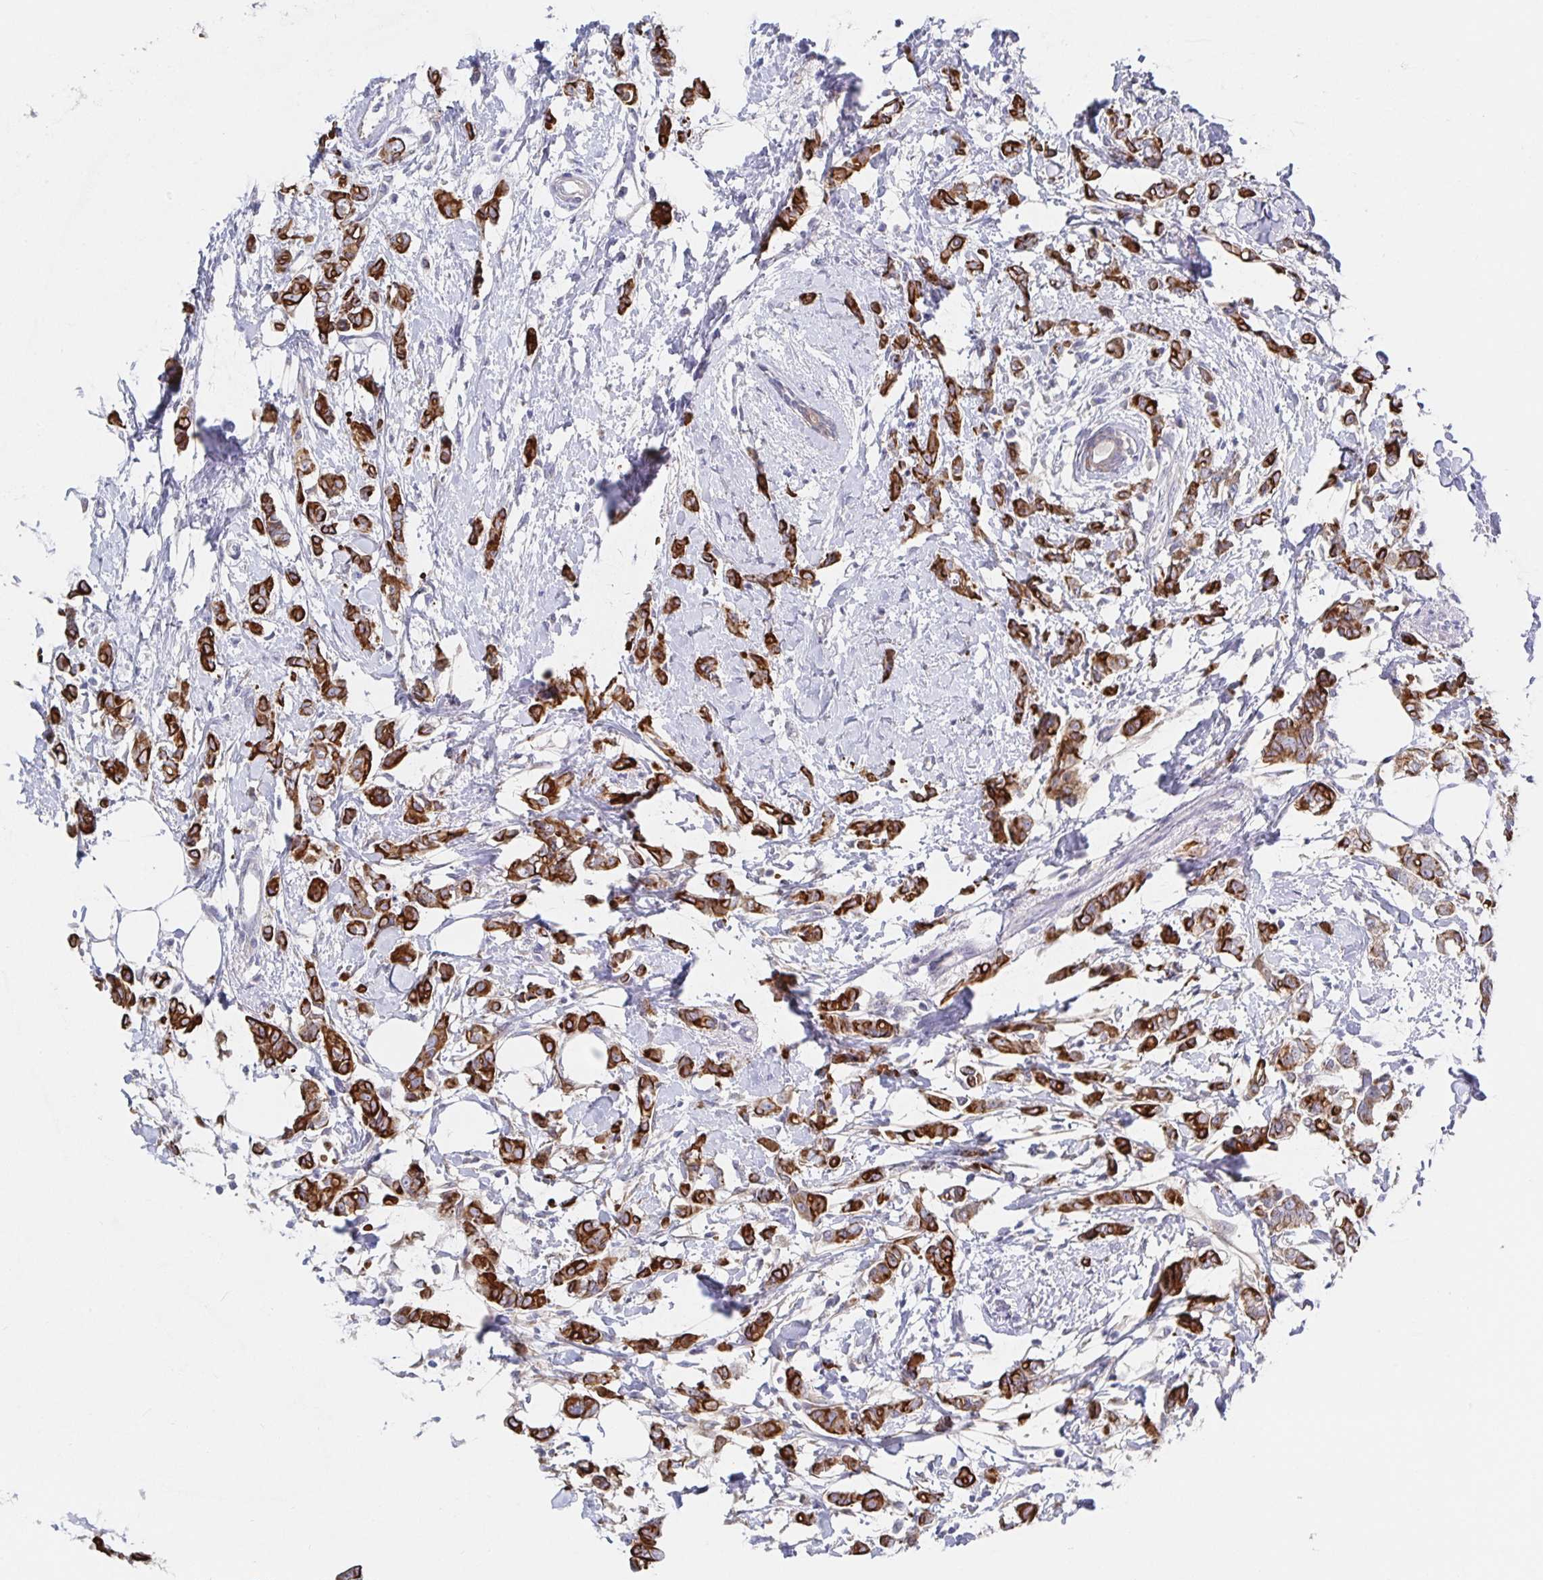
{"staining": {"intensity": "strong", "quantity": "25%-75%", "location": "cytoplasmic/membranous"}, "tissue": "breast cancer", "cell_type": "Tumor cells", "image_type": "cancer", "snomed": [{"axis": "morphology", "description": "Duct carcinoma"}, {"axis": "topography", "description": "Breast"}], "caption": "Strong cytoplasmic/membranous staining for a protein is appreciated in about 25%-75% of tumor cells of breast infiltrating ductal carcinoma using immunohistochemistry (IHC).", "gene": "ZIK1", "patient": {"sex": "female", "age": 40}}